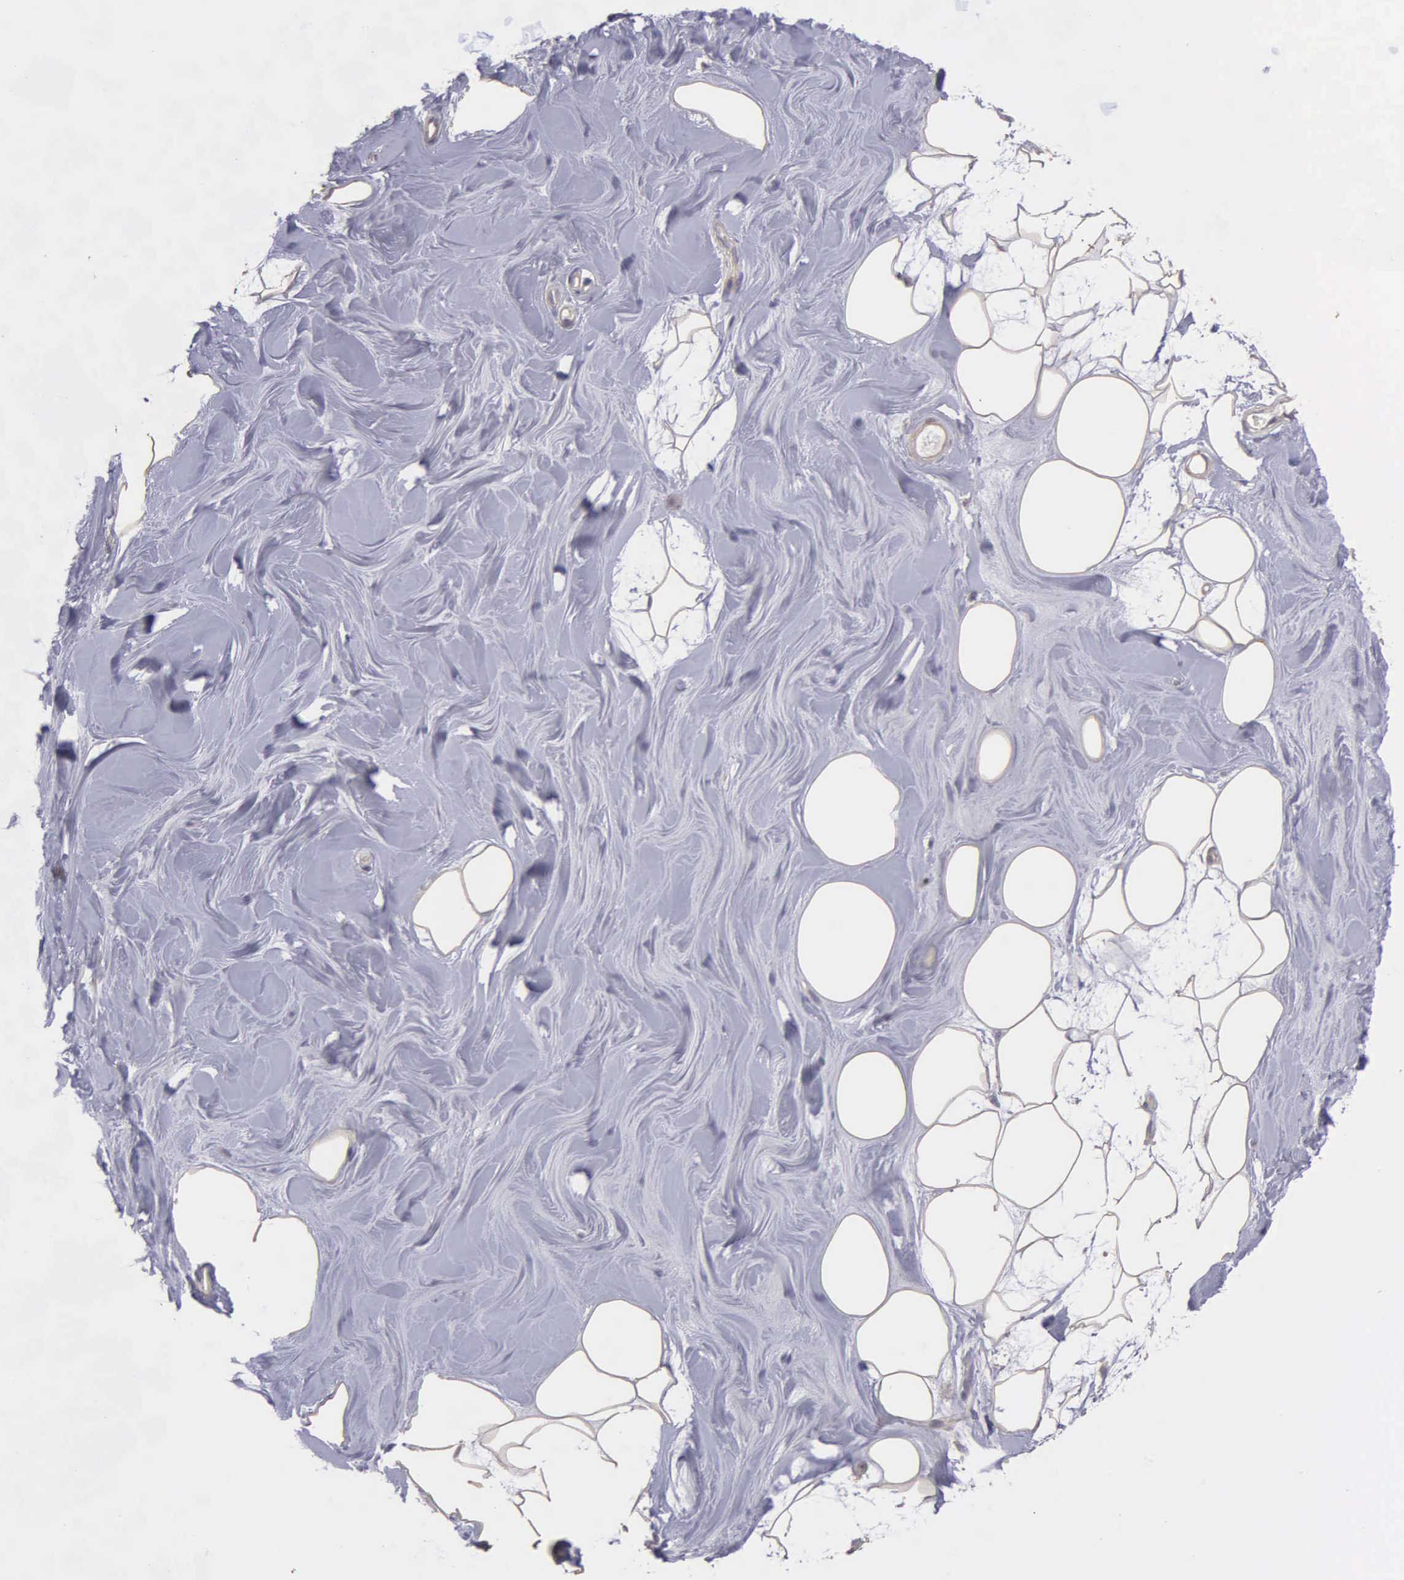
{"staining": {"intensity": "negative", "quantity": "none", "location": "none"}, "tissue": "adipose tissue", "cell_type": "Adipocytes", "image_type": "normal", "snomed": [{"axis": "morphology", "description": "Normal tissue, NOS"}, {"axis": "topography", "description": "Breast"}], "caption": "This is an IHC micrograph of unremarkable human adipose tissue. There is no expression in adipocytes.", "gene": "RTL10", "patient": {"sex": "female", "age": 44}}